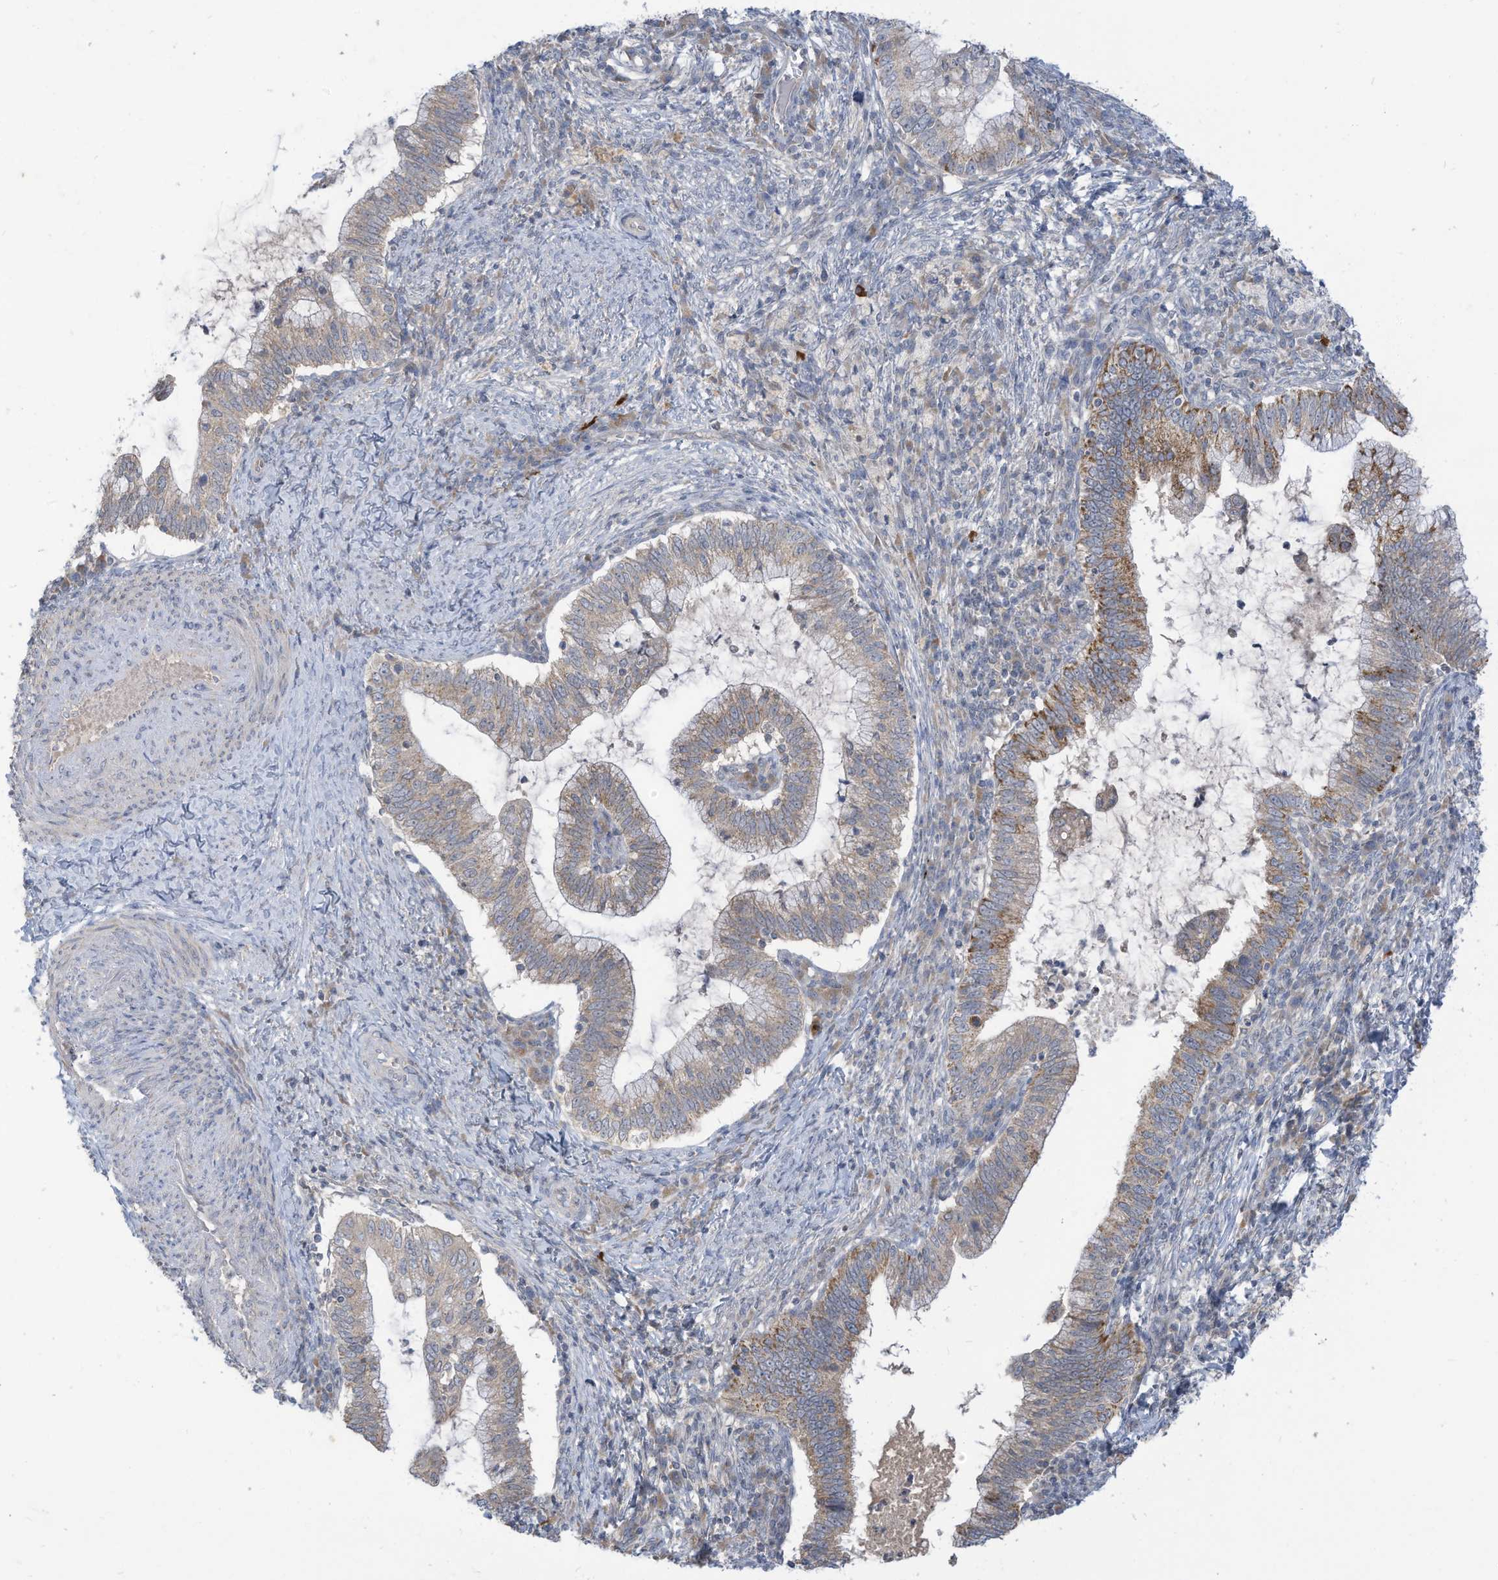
{"staining": {"intensity": "moderate", "quantity": "25%-75%", "location": "cytoplasmic/membranous"}, "tissue": "cervical cancer", "cell_type": "Tumor cells", "image_type": "cancer", "snomed": [{"axis": "morphology", "description": "Adenocarcinoma, NOS"}, {"axis": "topography", "description": "Cervix"}], "caption": "The immunohistochemical stain highlights moderate cytoplasmic/membranous staining in tumor cells of cervical cancer tissue.", "gene": "SCGB1D2", "patient": {"sex": "female", "age": 36}}